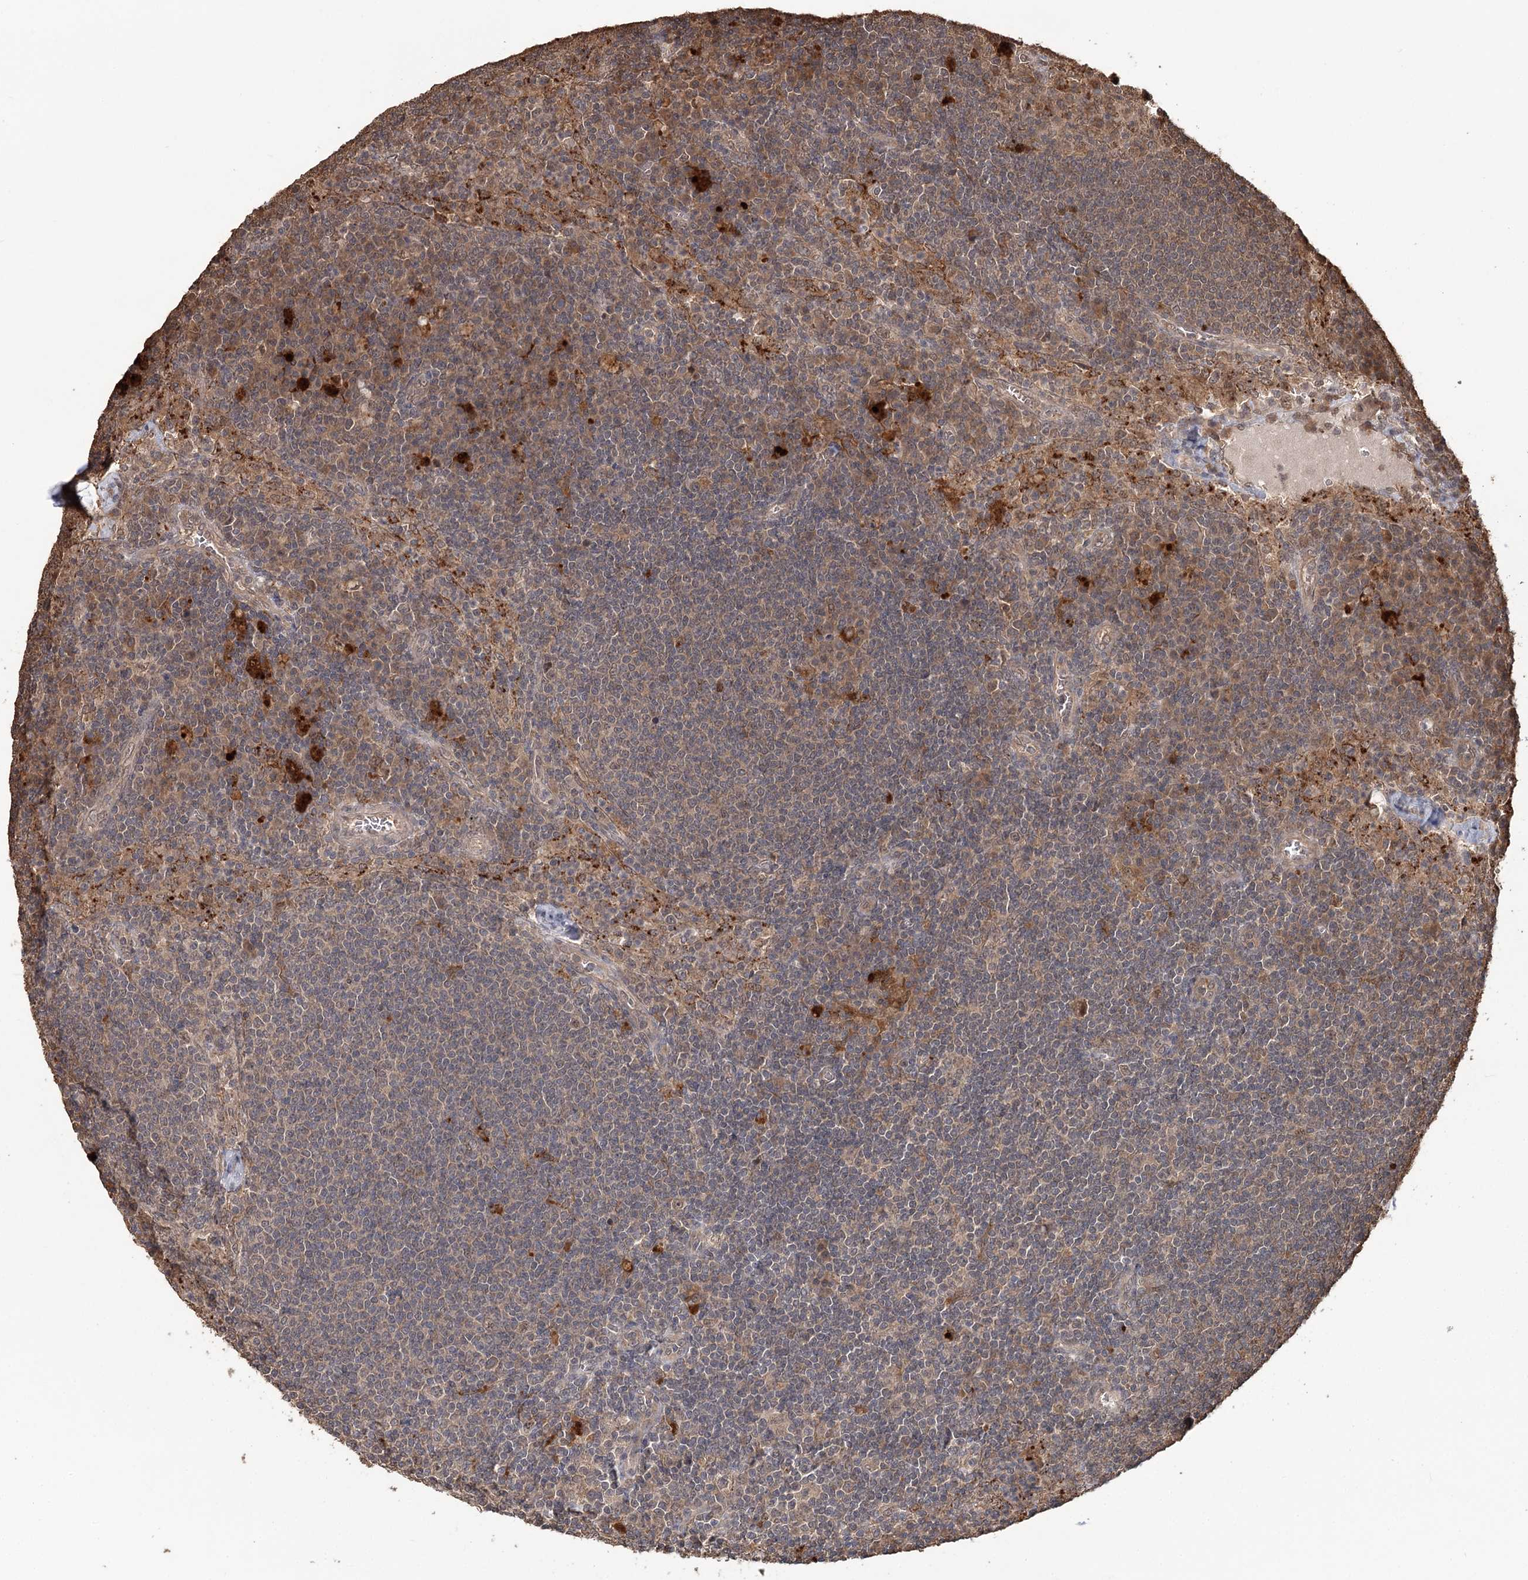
{"staining": {"intensity": "weak", "quantity": "25%-75%", "location": "cytoplasmic/membranous,nuclear"}, "tissue": "lymph node", "cell_type": "Germinal center cells", "image_type": "normal", "snomed": [{"axis": "morphology", "description": "Normal tissue, NOS"}, {"axis": "topography", "description": "Lymph node"}], "caption": "Benign lymph node displays weak cytoplasmic/membranous,nuclear positivity in approximately 25%-75% of germinal center cells Immunohistochemistry (ihc) stains the protein of interest in brown and the nuclei are stained blue..", "gene": "N6AMT1", "patient": {"sex": "female", "age": 70}}